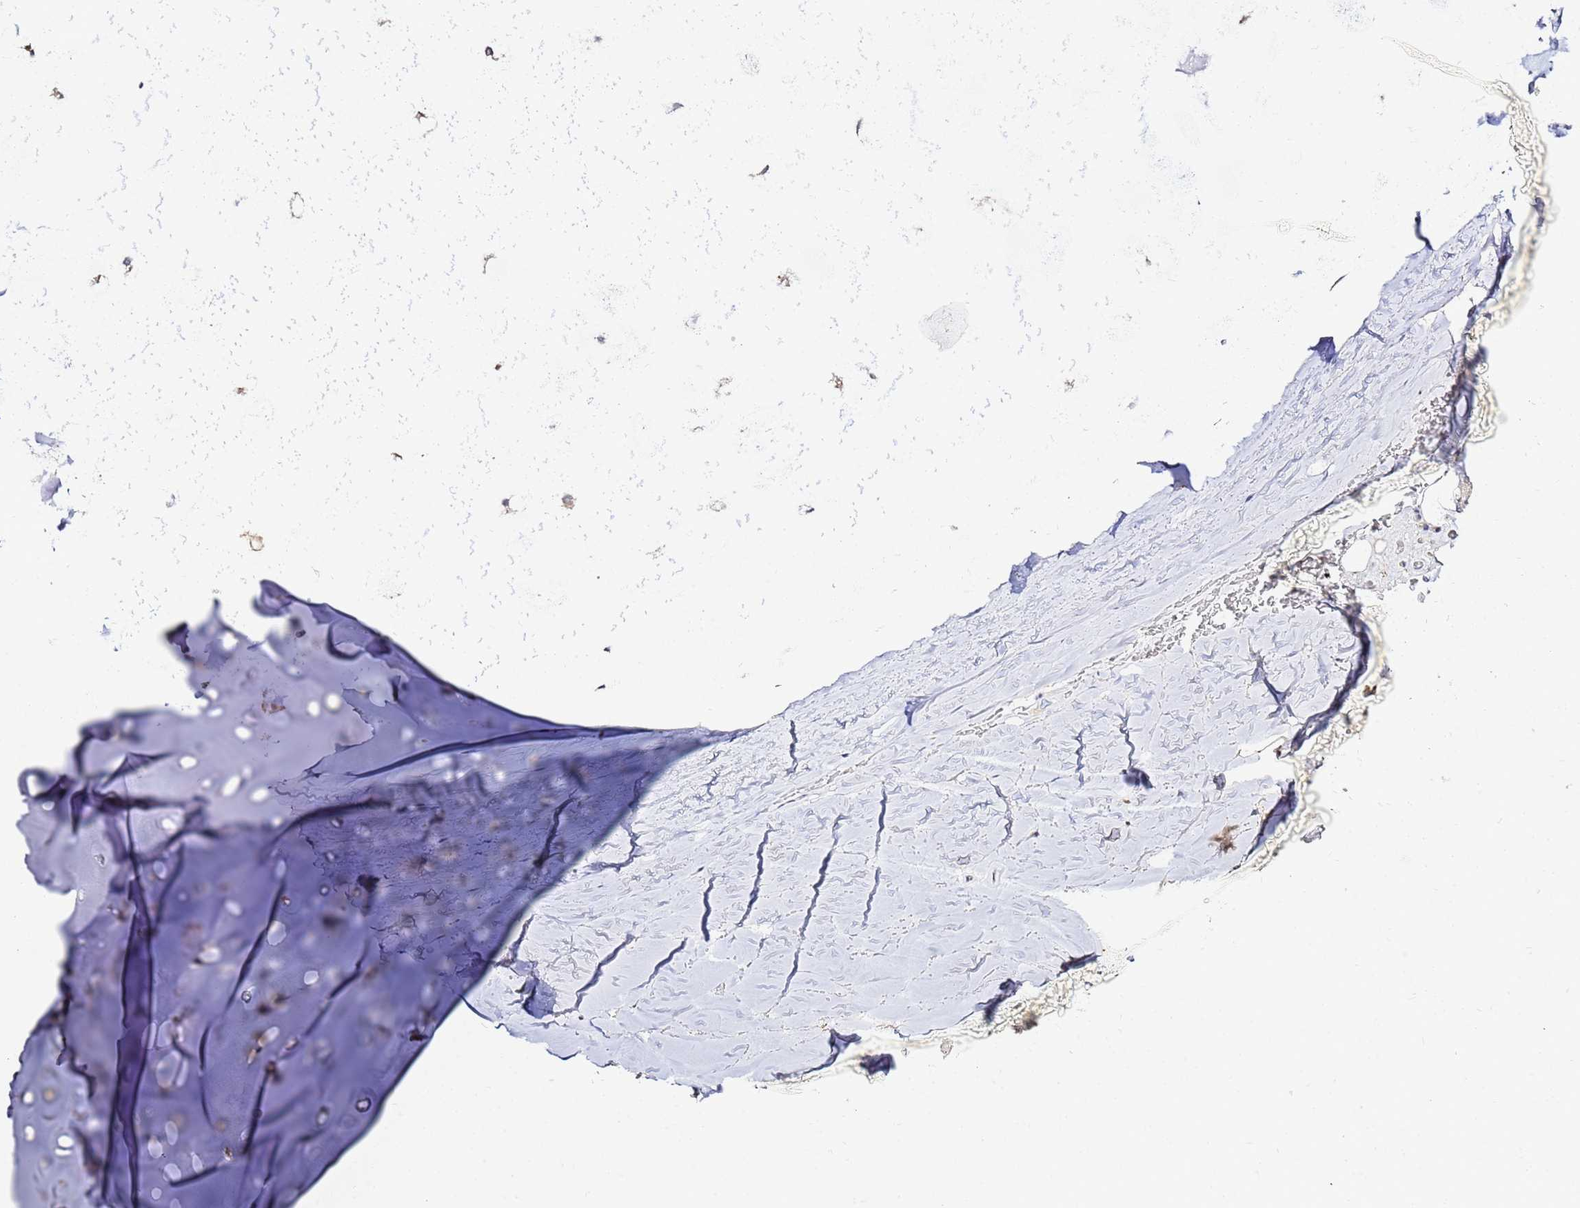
{"staining": {"intensity": "weak", "quantity": "25%-75%", "location": "cytoplasmic/membranous"}, "tissue": "adipose tissue", "cell_type": "Adipocytes", "image_type": "normal", "snomed": [{"axis": "morphology", "description": "Normal tissue, NOS"}, {"axis": "topography", "description": "Cartilage tissue"}], "caption": "Immunohistochemical staining of normal adipose tissue demonstrates 25%-75% levels of weak cytoplasmic/membranous protein positivity in about 25%-75% of adipocytes.", "gene": "ADPGK", "patient": {"sex": "male", "age": 66}}